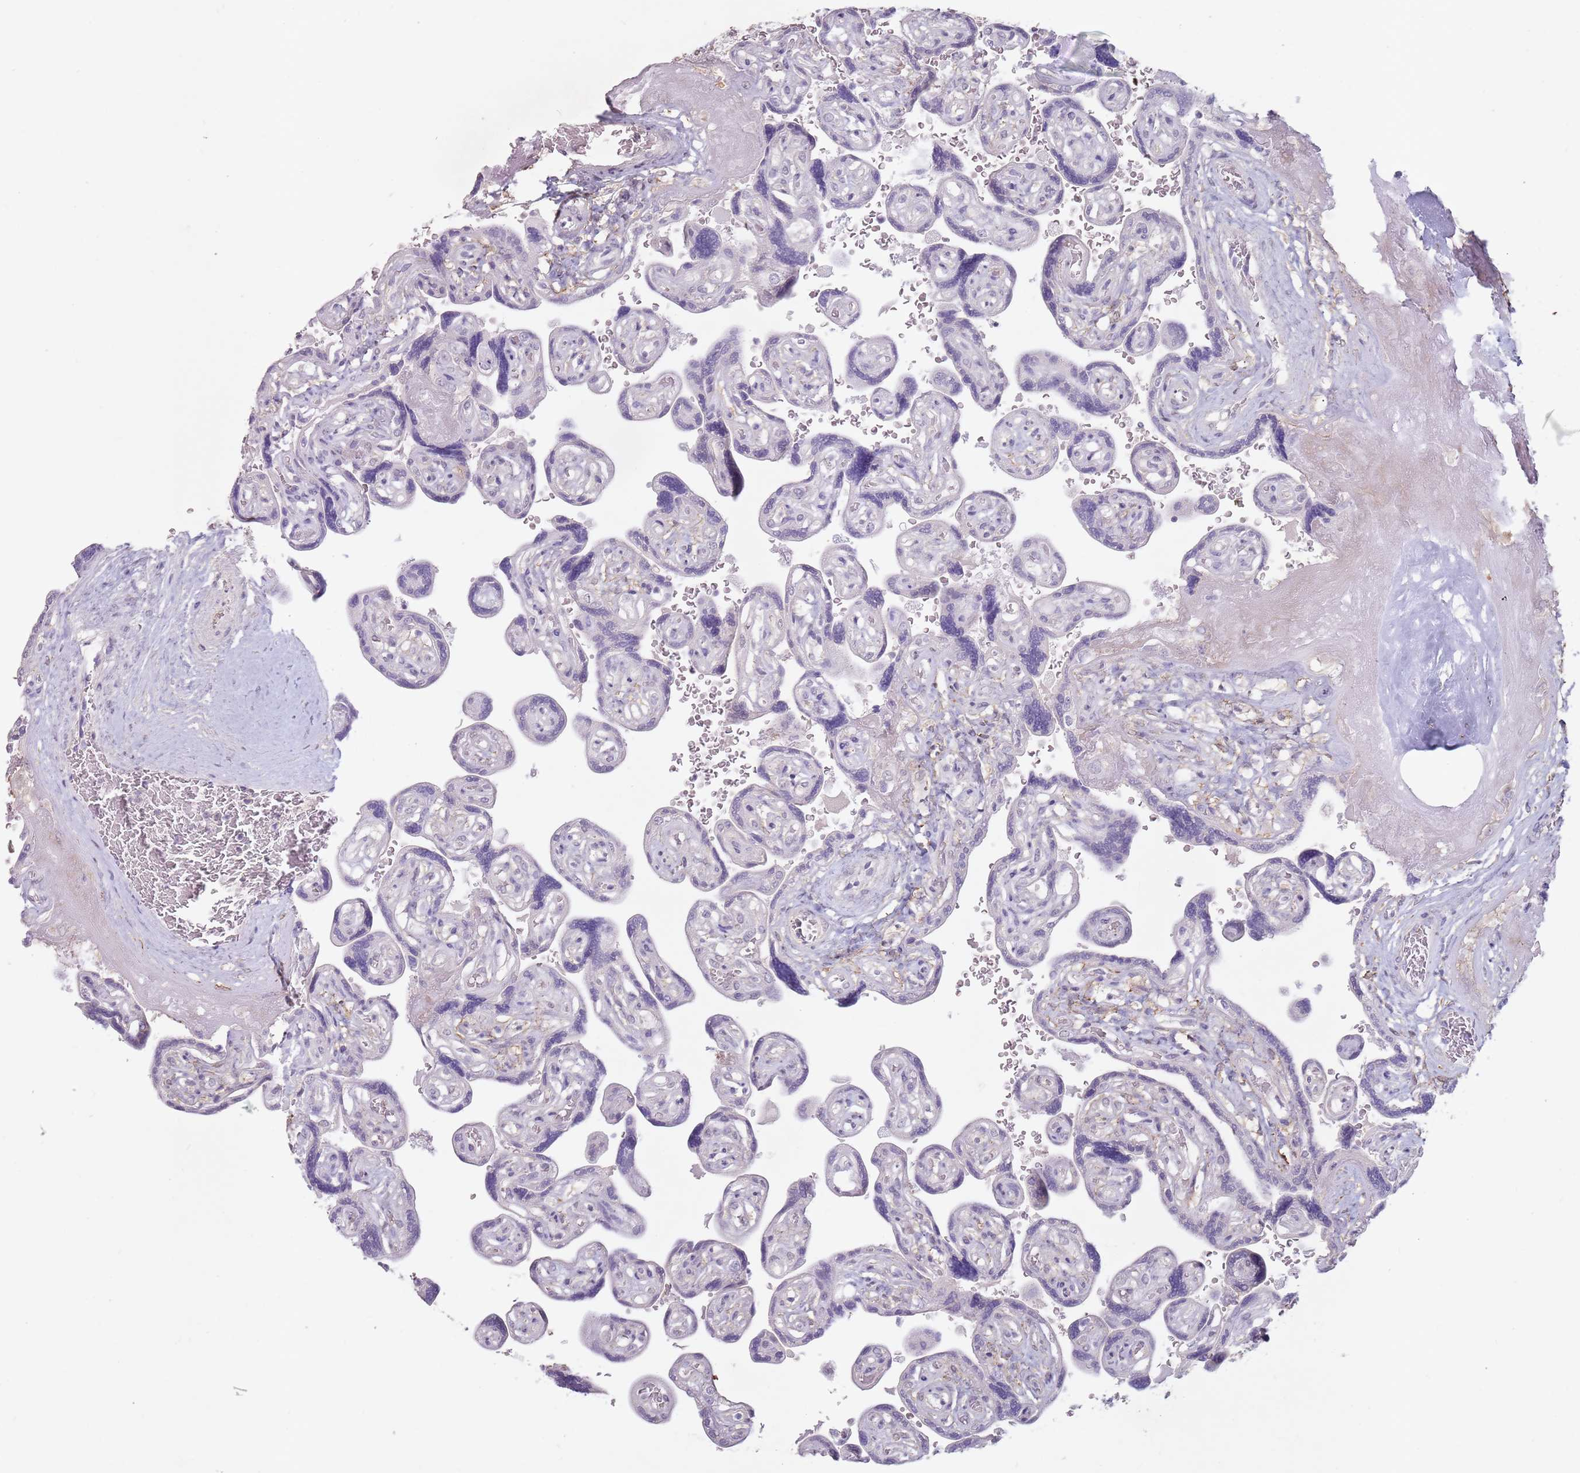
{"staining": {"intensity": "negative", "quantity": "none", "location": "none"}, "tissue": "placenta", "cell_type": "Decidual cells", "image_type": "normal", "snomed": [{"axis": "morphology", "description": "Normal tissue, NOS"}, {"axis": "topography", "description": "Placenta"}], "caption": "The histopathology image displays no significant expression in decidual cells of placenta. The staining is performed using DAB brown chromogen with nuclei counter-stained in using hematoxylin.", "gene": "STYK1", "patient": {"sex": "female", "age": 32}}